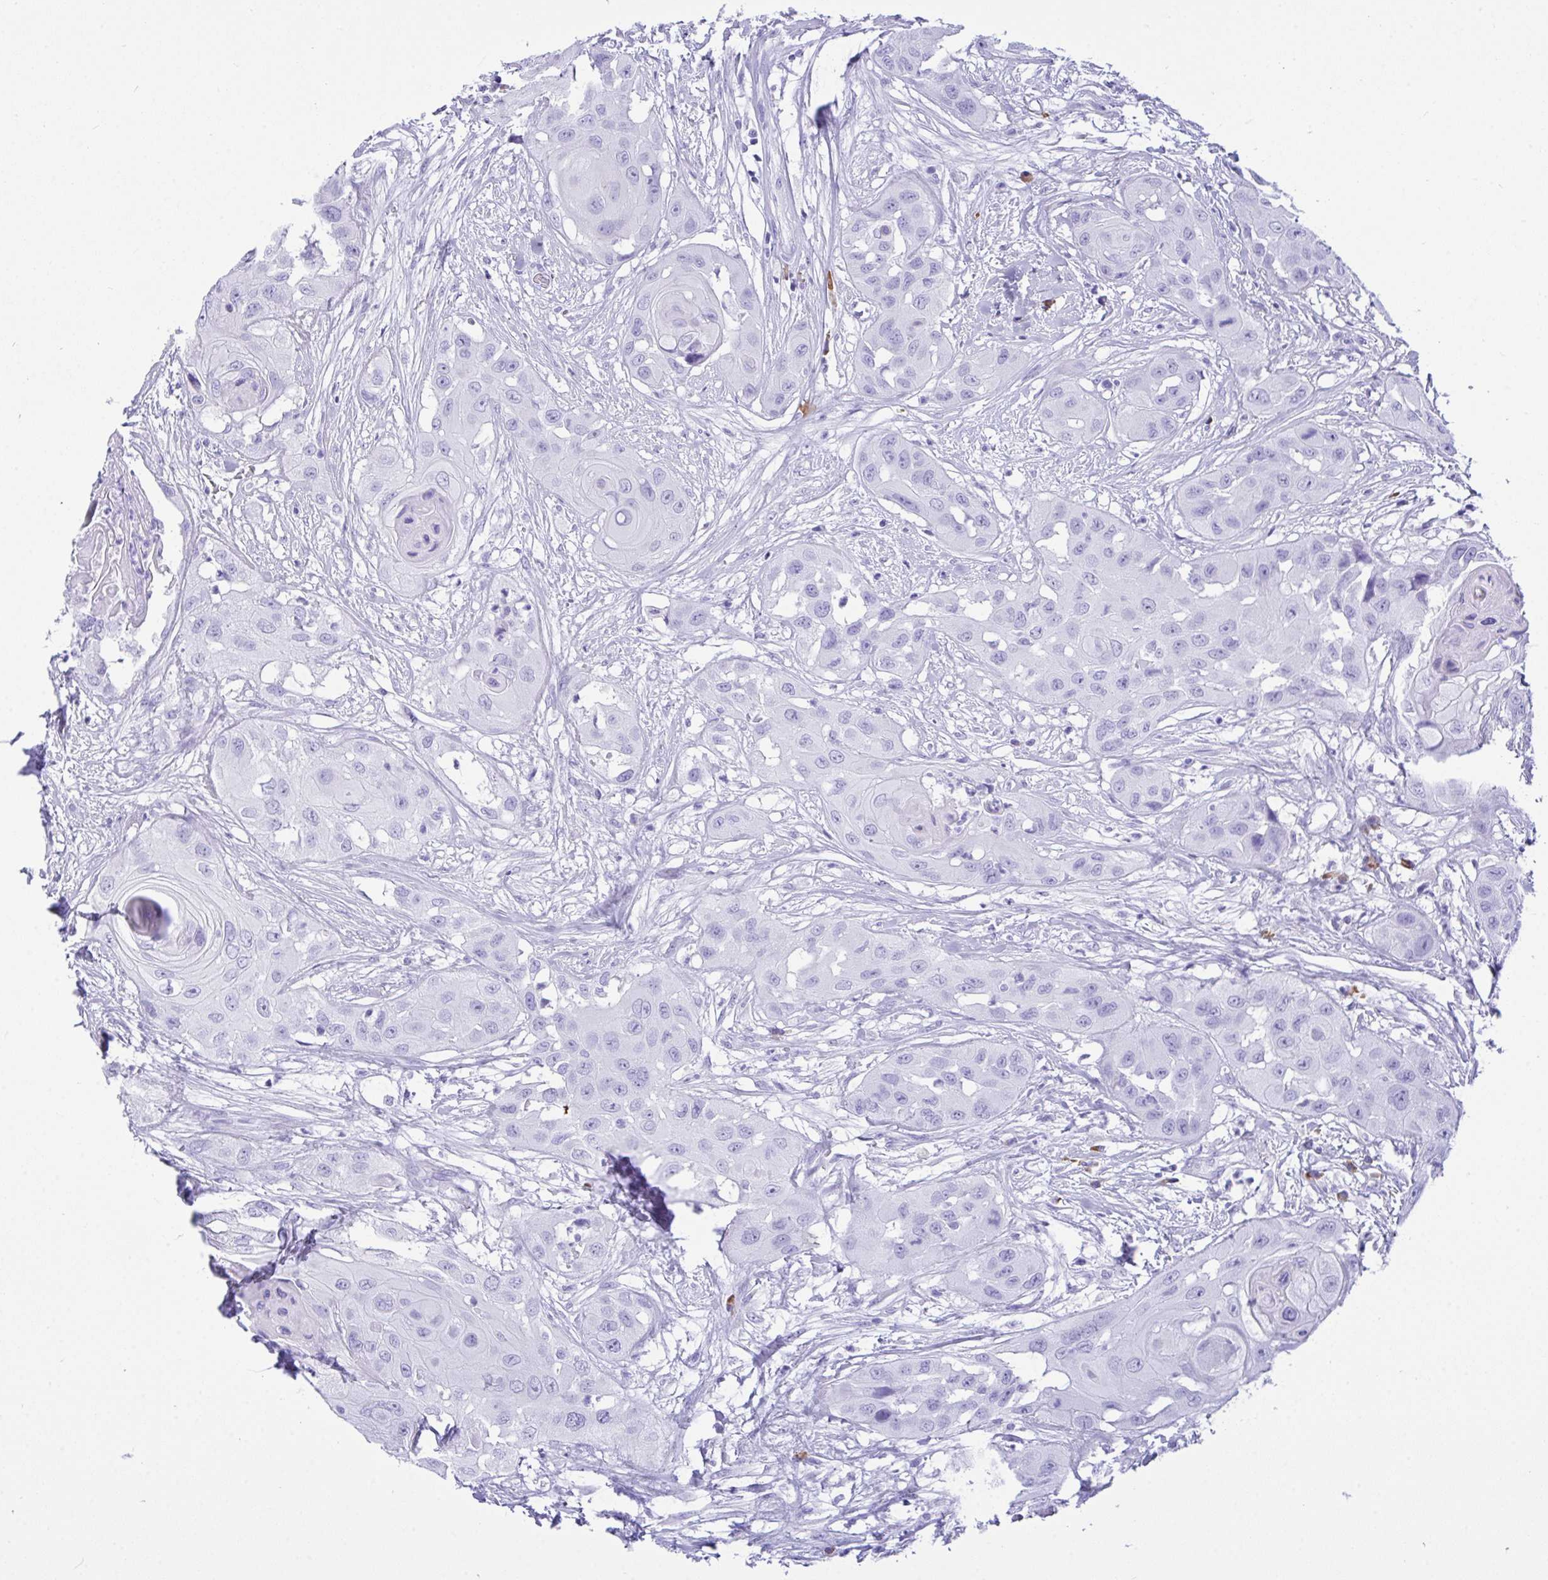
{"staining": {"intensity": "negative", "quantity": "none", "location": "none"}, "tissue": "head and neck cancer", "cell_type": "Tumor cells", "image_type": "cancer", "snomed": [{"axis": "morphology", "description": "Squamous cell carcinoma, NOS"}, {"axis": "topography", "description": "Head-Neck"}], "caption": "An immunohistochemistry (IHC) histopathology image of squamous cell carcinoma (head and neck) is shown. There is no staining in tumor cells of squamous cell carcinoma (head and neck).", "gene": "BEST4", "patient": {"sex": "male", "age": 83}}